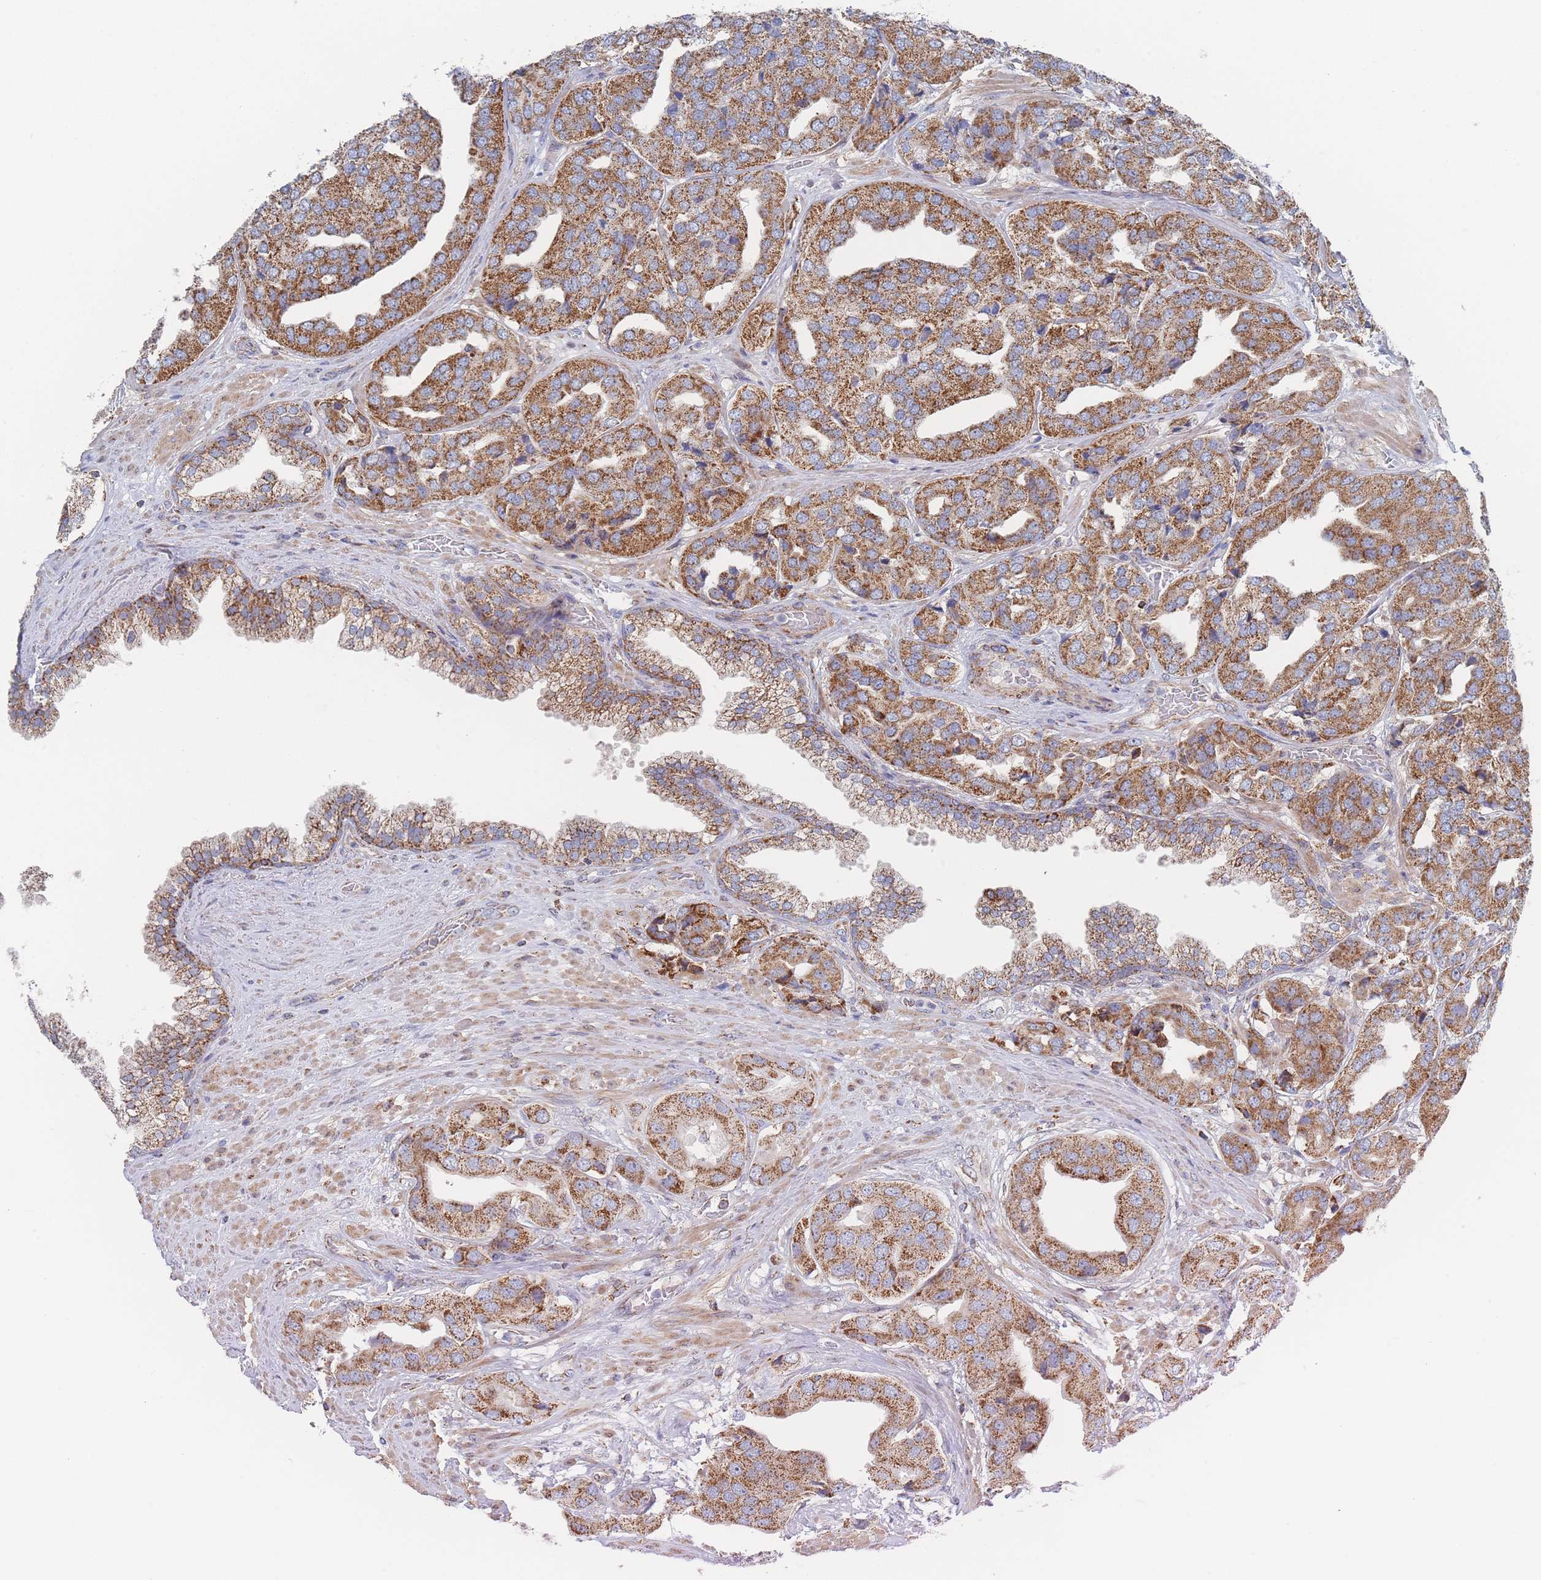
{"staining": {"intensity": "moderate", "quantity": ">75%", "location": "cytoplasmic/membranous"}, "tissue": "prostate cancer", "cell_type": "Tumor cells", "image_type": "cancer", "snomed": [{"axis": "morphology", "description": "Adenocarcinoma, High grade"}, {"axis": "topography", "description": "Prostate"}], "caption": "The histopathology image reveals staining of prostate cancer (adenocarcinoma (high-grade)), revealing moderate cytoplasmic/membranous protein positivity (brown color) within tumor cells.", "gene": "IKZF4", "patient": {"sex": "male", "age": 63}}